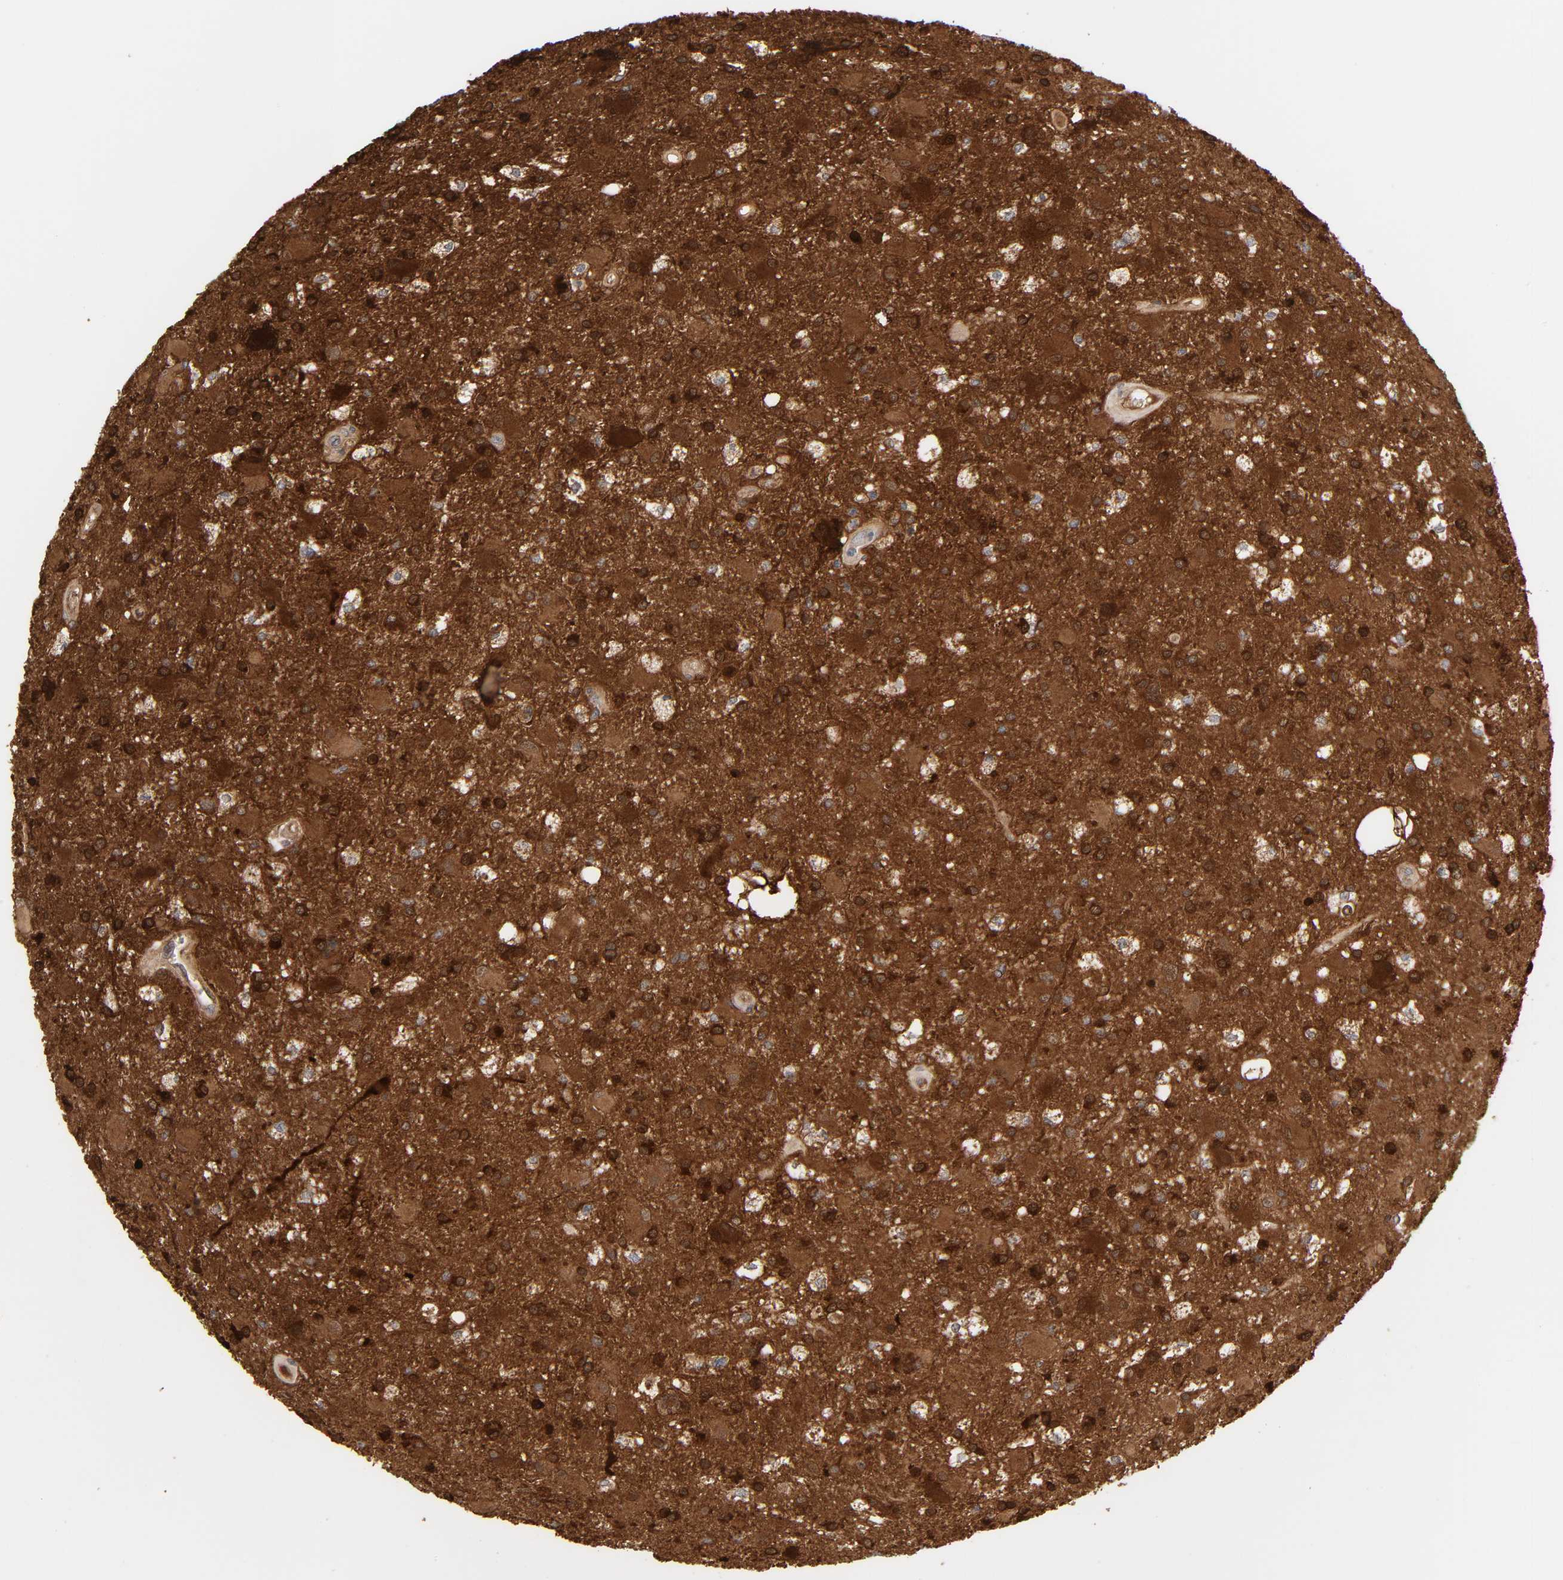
{"staining": {"intensity": "strong", "quantity": "25%-75%", "location": "cytoplasmic/membranous,nuclear"}, "tissue": "glioma", "cell_type": "Tumor cells", "image_type": "cancer", "snomed": [{"axis": "morphology", "description": "Glioma, malignant, Low grade"}, {"axis": "topography", "description": "Brain"}], "caption": "A histopathology image of human glioma stained for a protein displays strong cytoplasmic/membranous and nuclear brown staining in tumor cells.", "gene": "NDRG2", "patient": {"sex": "male", "age": 58}}